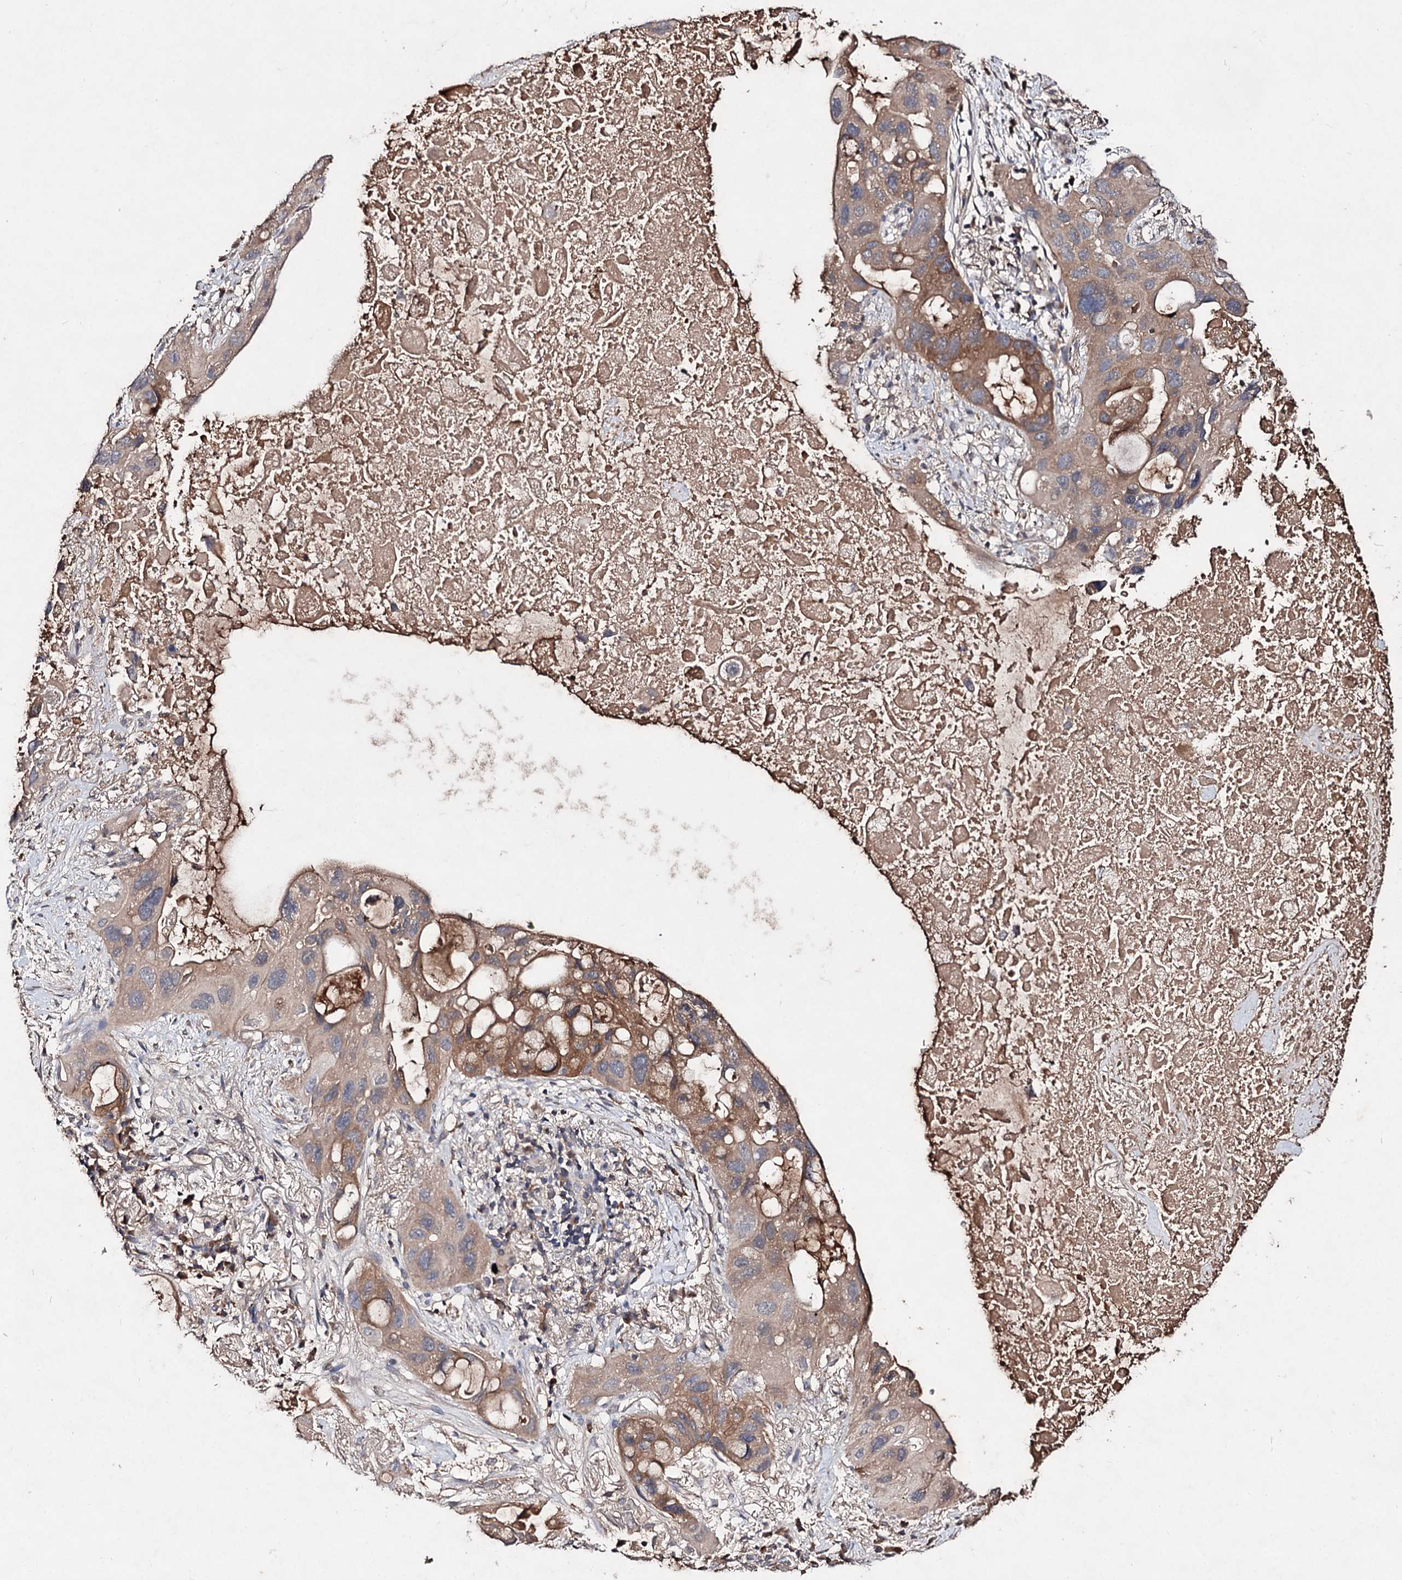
{"staining": {"intensity": "moderate", "quantity": ">75%", "location": "cytoplasmic/membranous"}, "tissue": "lung cancer", "cell_type": "Tumor cells", "image_type": "cancer", "snomed": [{"axis": "morphology", "description": "Squamous cell carcinoma, NOS"}, {"axis": "topography", "description": "Lung"}], "caption": "This is a histology image of immunohistochemistry staining of lung squamous cell carcinoma, which shows moderate staining in the cytoplasmic/membranous of tumor cells.", "gene": "ARFIP2", "patient": {"sex": "female", "age": 73}}